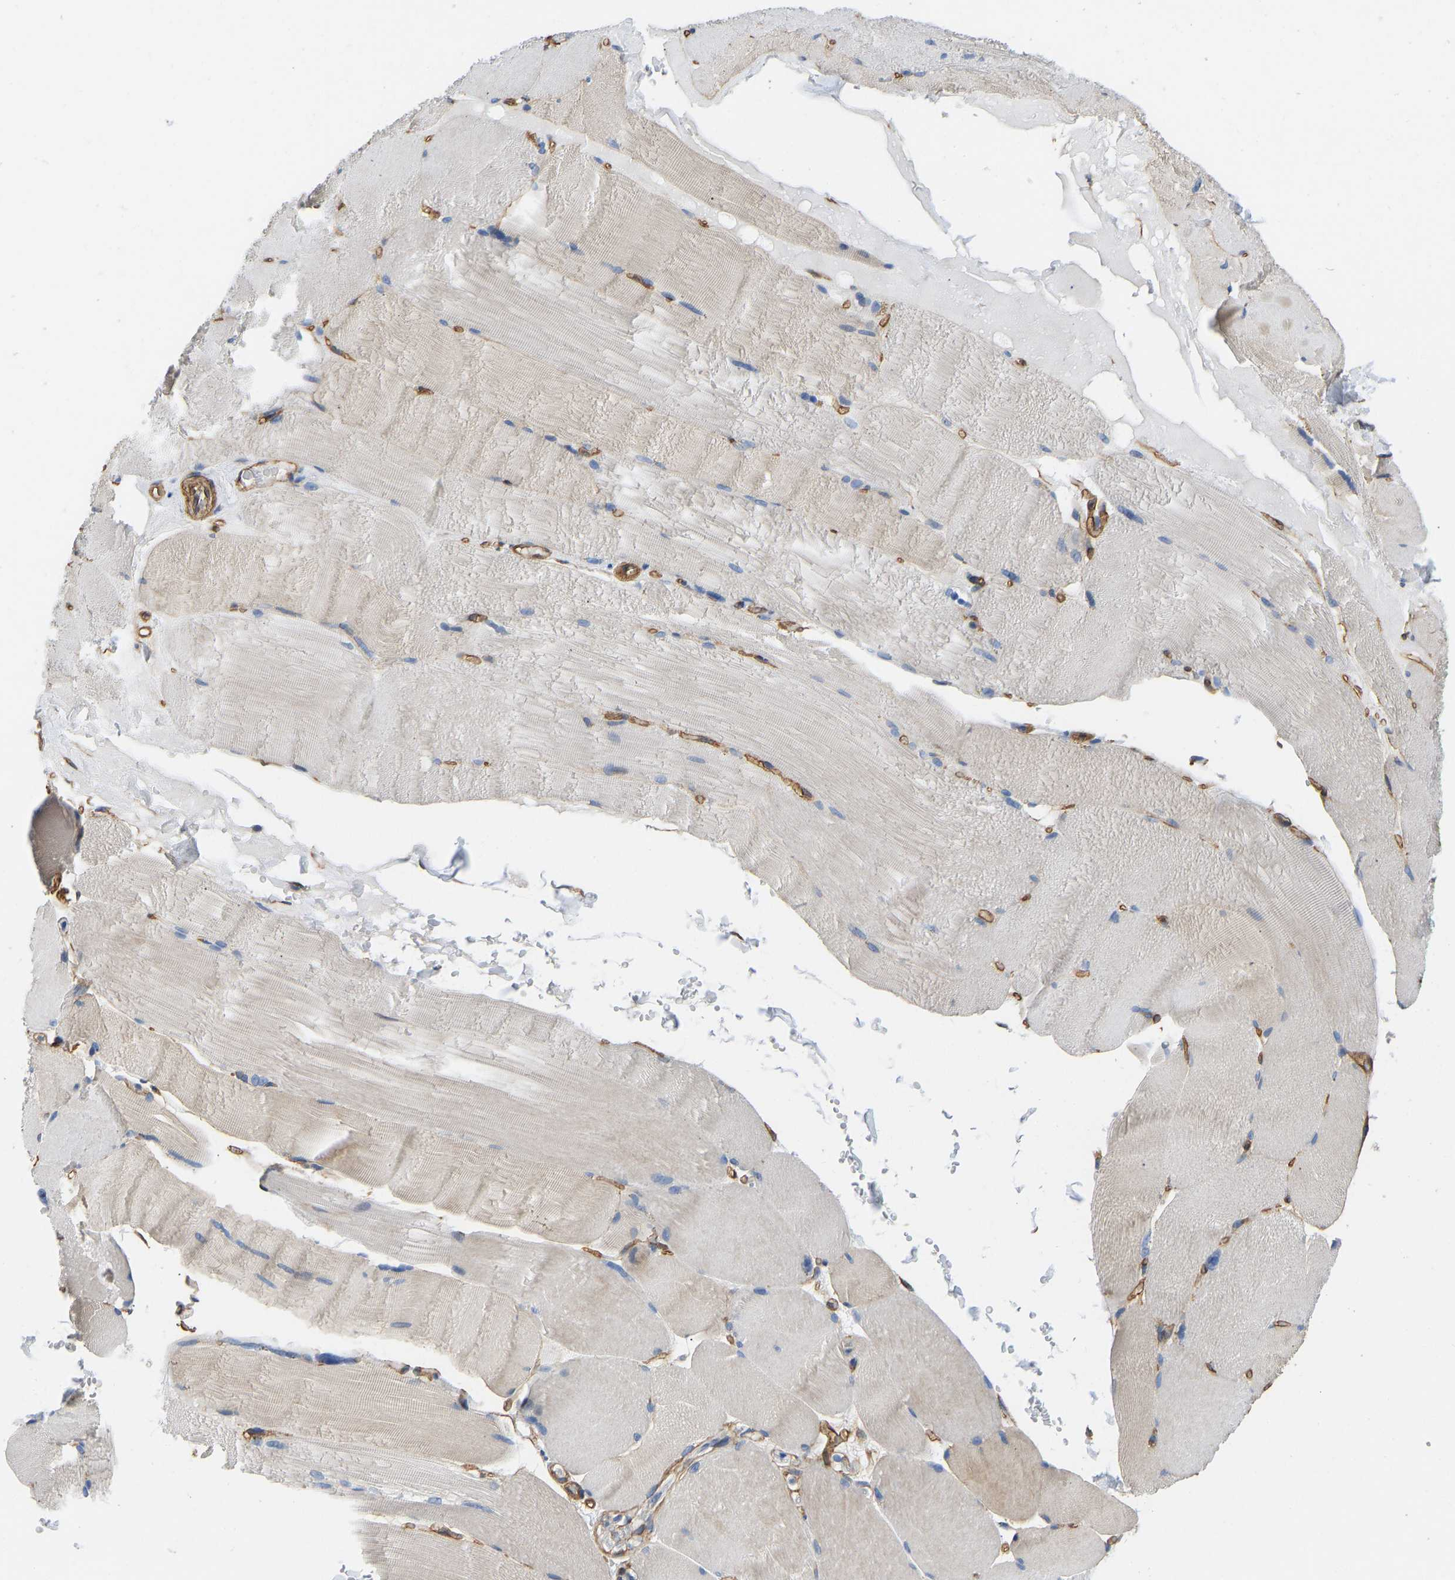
{"staining": {"intensity": "weak", "quantity": "25%-75%", "location": "cytoplasmic/membranous"}, "tissue": "skeletal muscle", "cell_type": "Myocytes", "image_type": "normal", "snomed": [{"axis": "morphology", "description": "Normal tissue, NOS"}, {"axis": "topography", "description": "Skin"}, {"axis": "topography", "description": "Skeletal muscle"}], "caption": "This is a micrograph of IHC staining of benign skeletal muscle, which shows weak expression in the cytoplasmic/membranous of myocytes.", "gene": "ELMO2", "patient": {"sex": "male", "age": 83}}